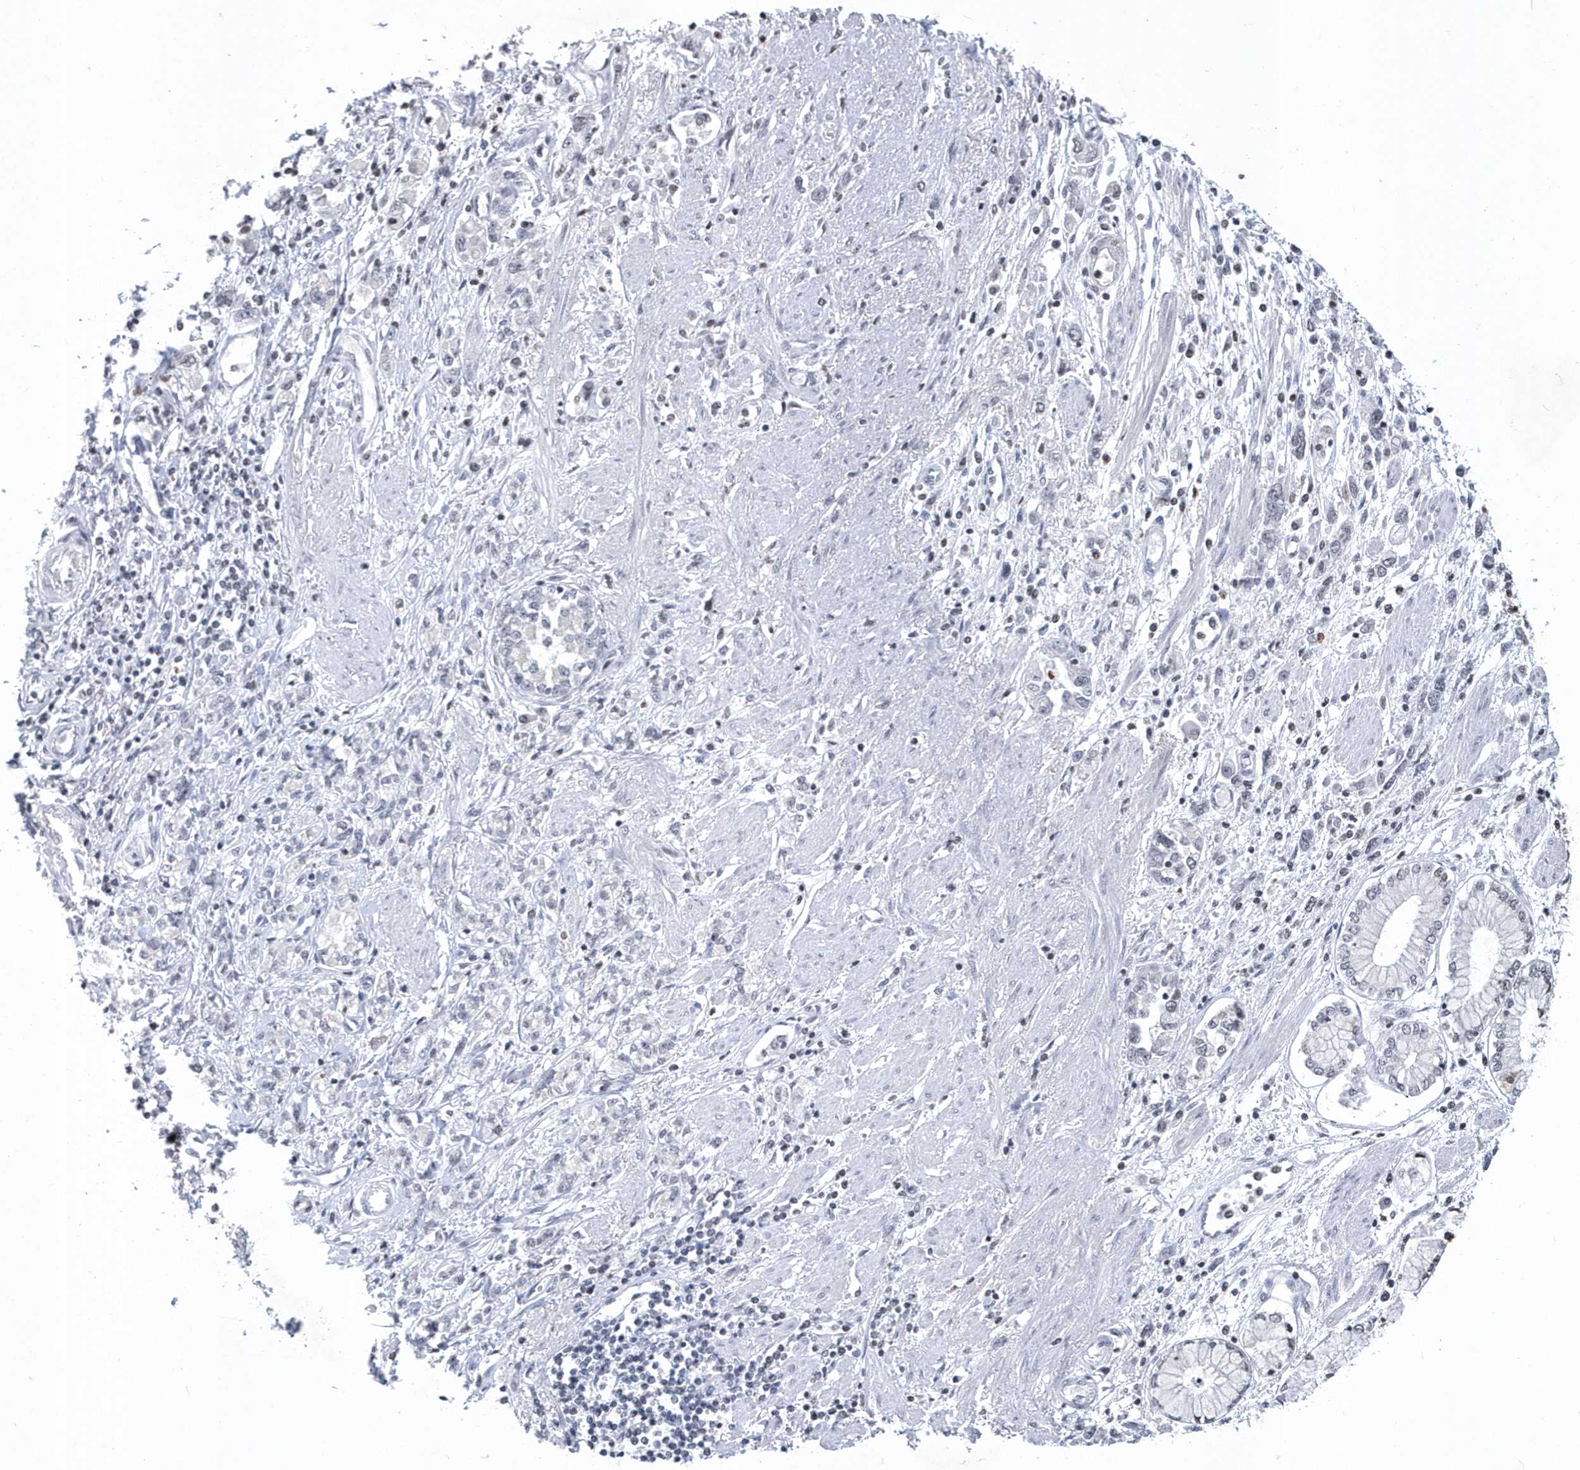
{"staining": {"intensity": "negative", "quantity": "none", "location": "none"}, "tissue": "stomach cancer", "cell_type": "Tumor cells", "image_type": "cancer", "snomed": [{"axis": "morphology", "description": "Adenocarcinoma, NOS"}, {"axis": "topography", "description": "Stomach"}], "caption": "Photomicrograph shows no significant protein positivity in tumor cells of stomach cancer.", "gene": "VWA5B2", "patient": {"sex": "female", "age": 76}}